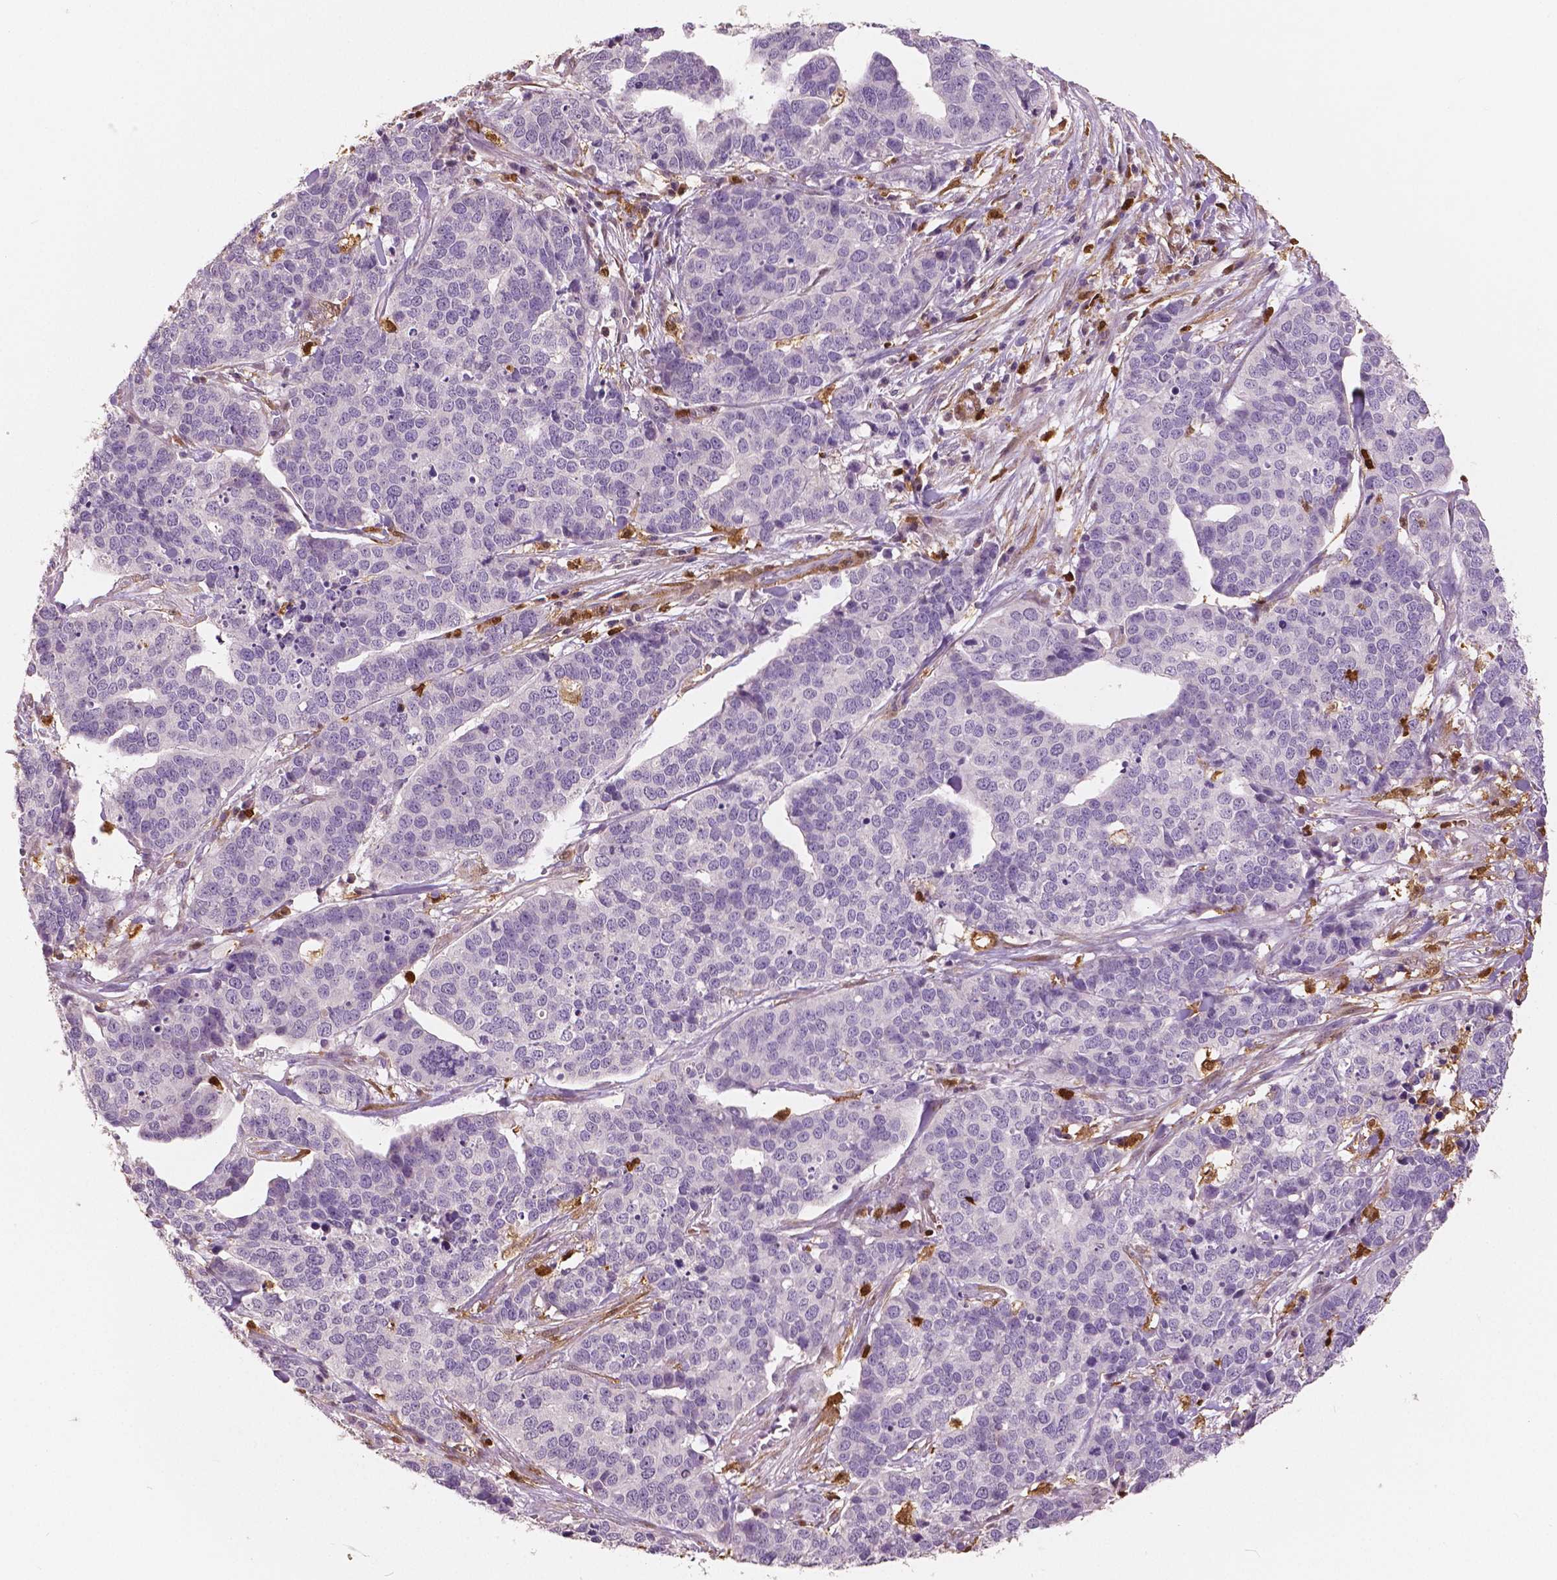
{"staining": {"intensity": "negative", "quantity": "none", "location": "none"}, "tissue": "ovarian cancer", "cell_type": "Tumor cells", "image_type": "cancer", "snomed": [{"axis": "morphology", "description": "Carcinoma, endometroid"}, {"axis": "topography", "description": "Ovary"}], "caption": "Immunohistochemical staining of human ovarian endometroid carcinoma reveals no significant expression in tumor cells. (IHC, brightfield microscopy, high magnification).", "gene": "S100A4", "patient": {"sex": "female", "age": 65}}